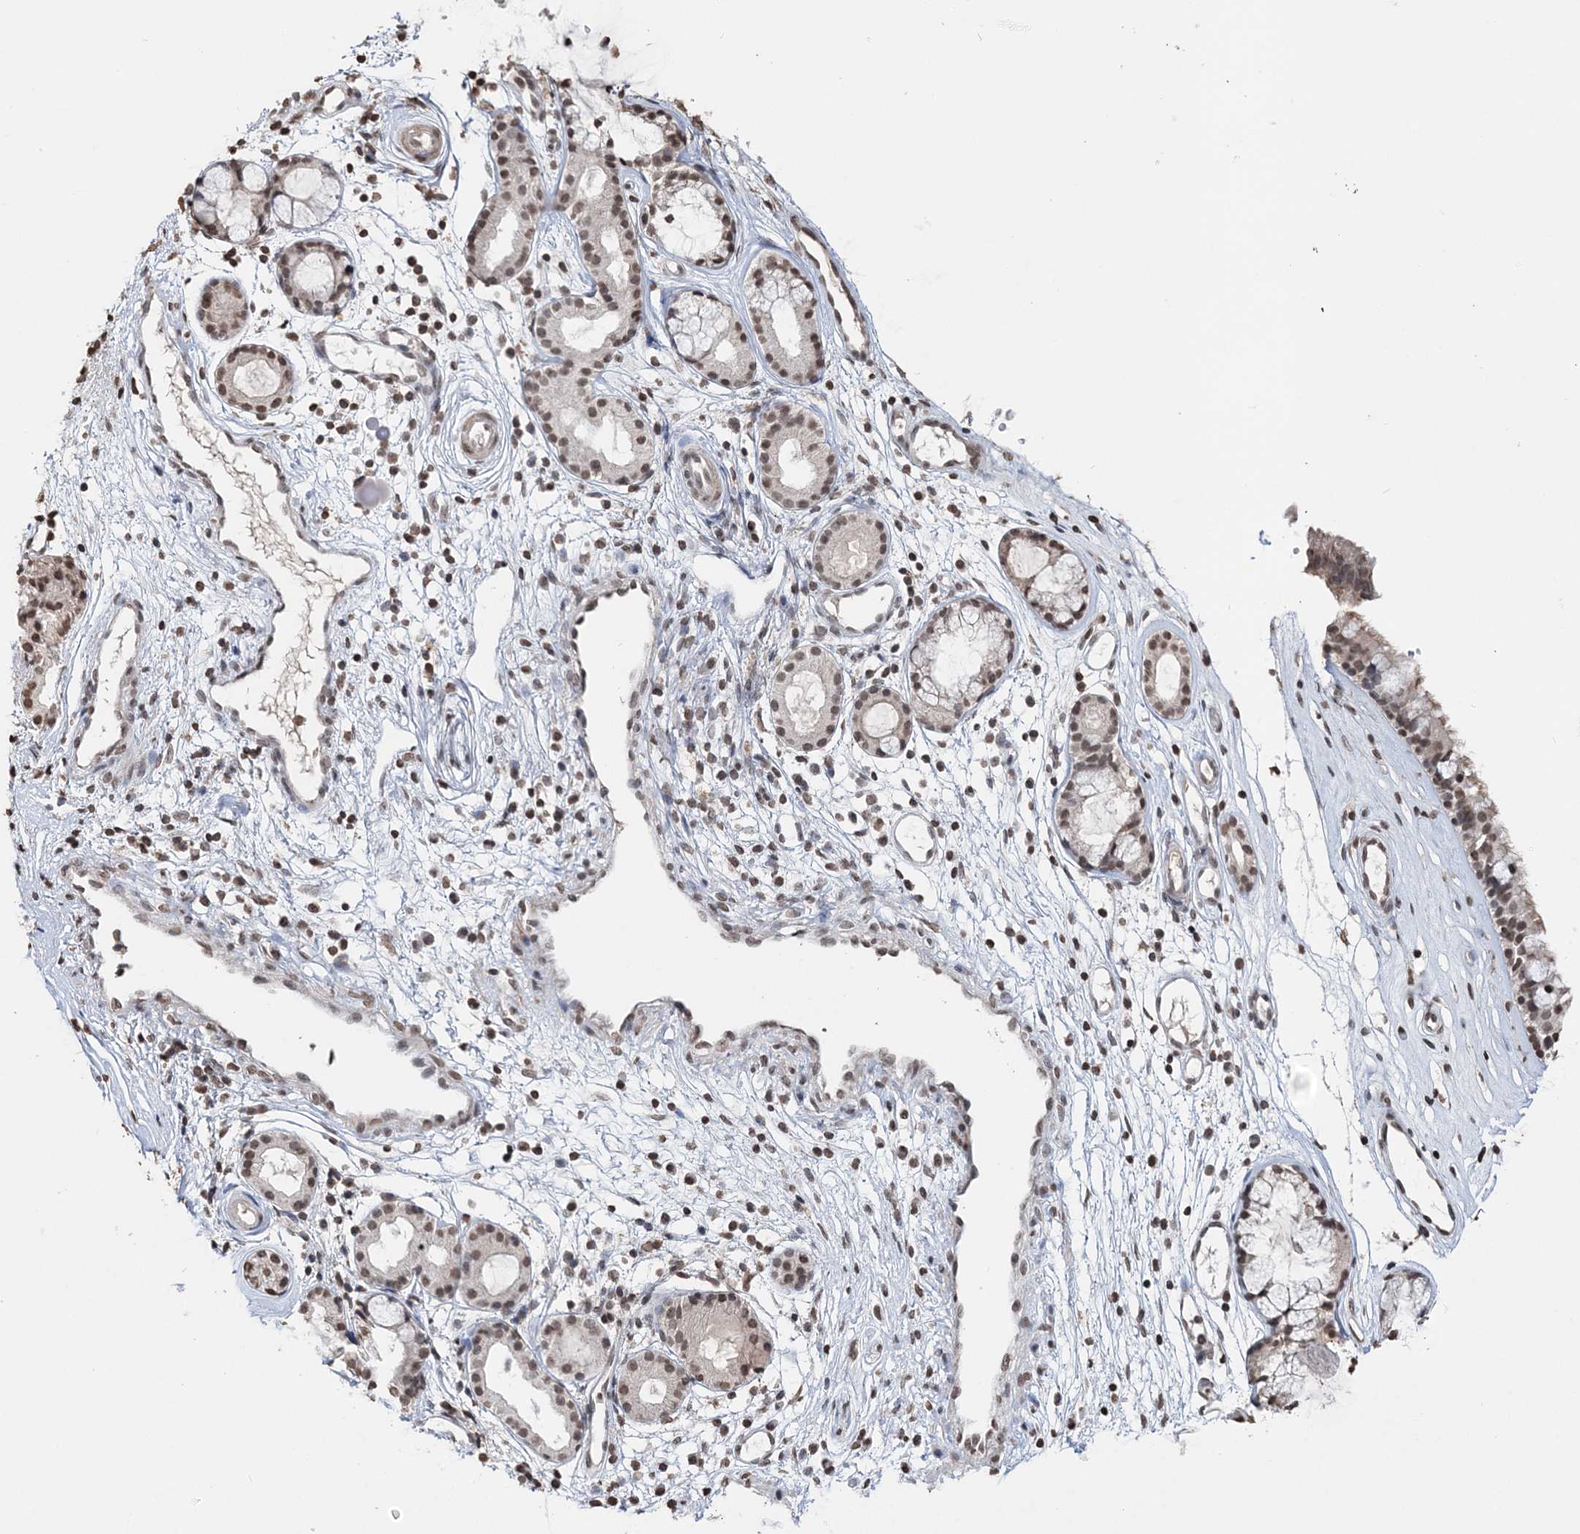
{"staining": {"intensity": "moderate", "quantity": ">75%", "location": "cytoplasmic/membranous,nuclear"}, "tissue": "nasopharynx", "cell_type": "Respiratory epithelial cells", "image_type": "normal", "snomed": [{"axis": "morphology", "description": "Normal tissue, NOS"}, {"axis": "morphology", "description": "Inflammation, NOS"}, {"axis": "topography", "description": "Nasopharynx"}], "caption": "A high-resolution micrograph shows immunohistochemistry (IHC) staining of unremarkable nasopharynx, which shows moderate cytoplasmic/membranous,nuclear positivity in approximately >75% of respiratory epithelial cells.", "gene": "SOWAHB", "patient": {"sex": "male", "age": 29}}